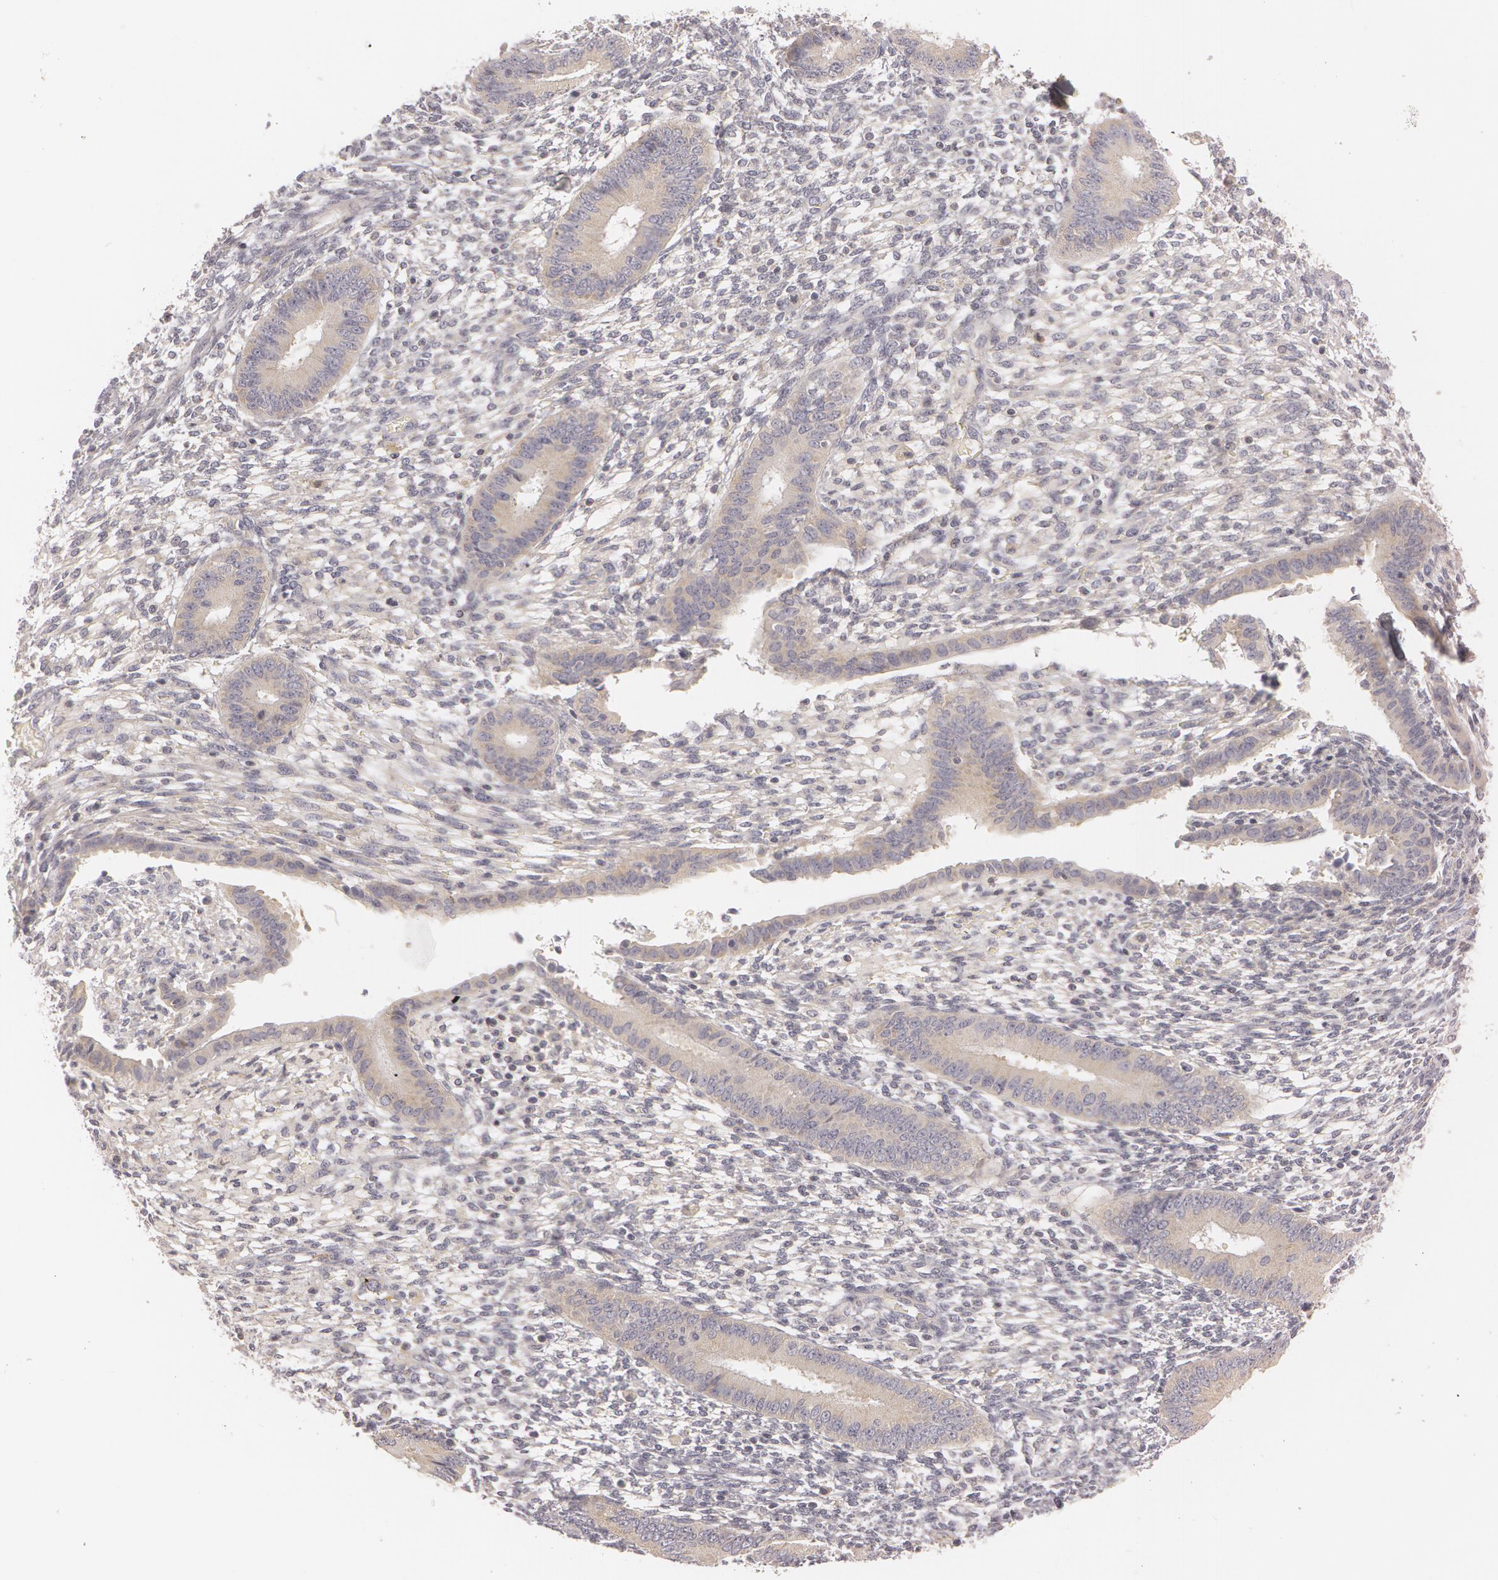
{"staining": {"intensity": "weak", "quantity": "<25%", "location": "cytoplasmic/membranous"}, "tissue": "endometrium", "cell_type": "Cells in endometrial stroma", "image_type": "normal", "snomed": [{"axis": "morphology", "description": "Normal tissue, NOS"}, {"axis": "topography", "description": "Endometrium"}], "caption": "Cells in endometrial stroma are negative for brown protein staining in benign endometrium. Brightfield microscopy of immunohistochemistry stained with DAB (brown) and hematoxylin (blue), captured at high magnification.", "gene": "RALGAPA1", "patient": {"sex": "female", "age": 42}}